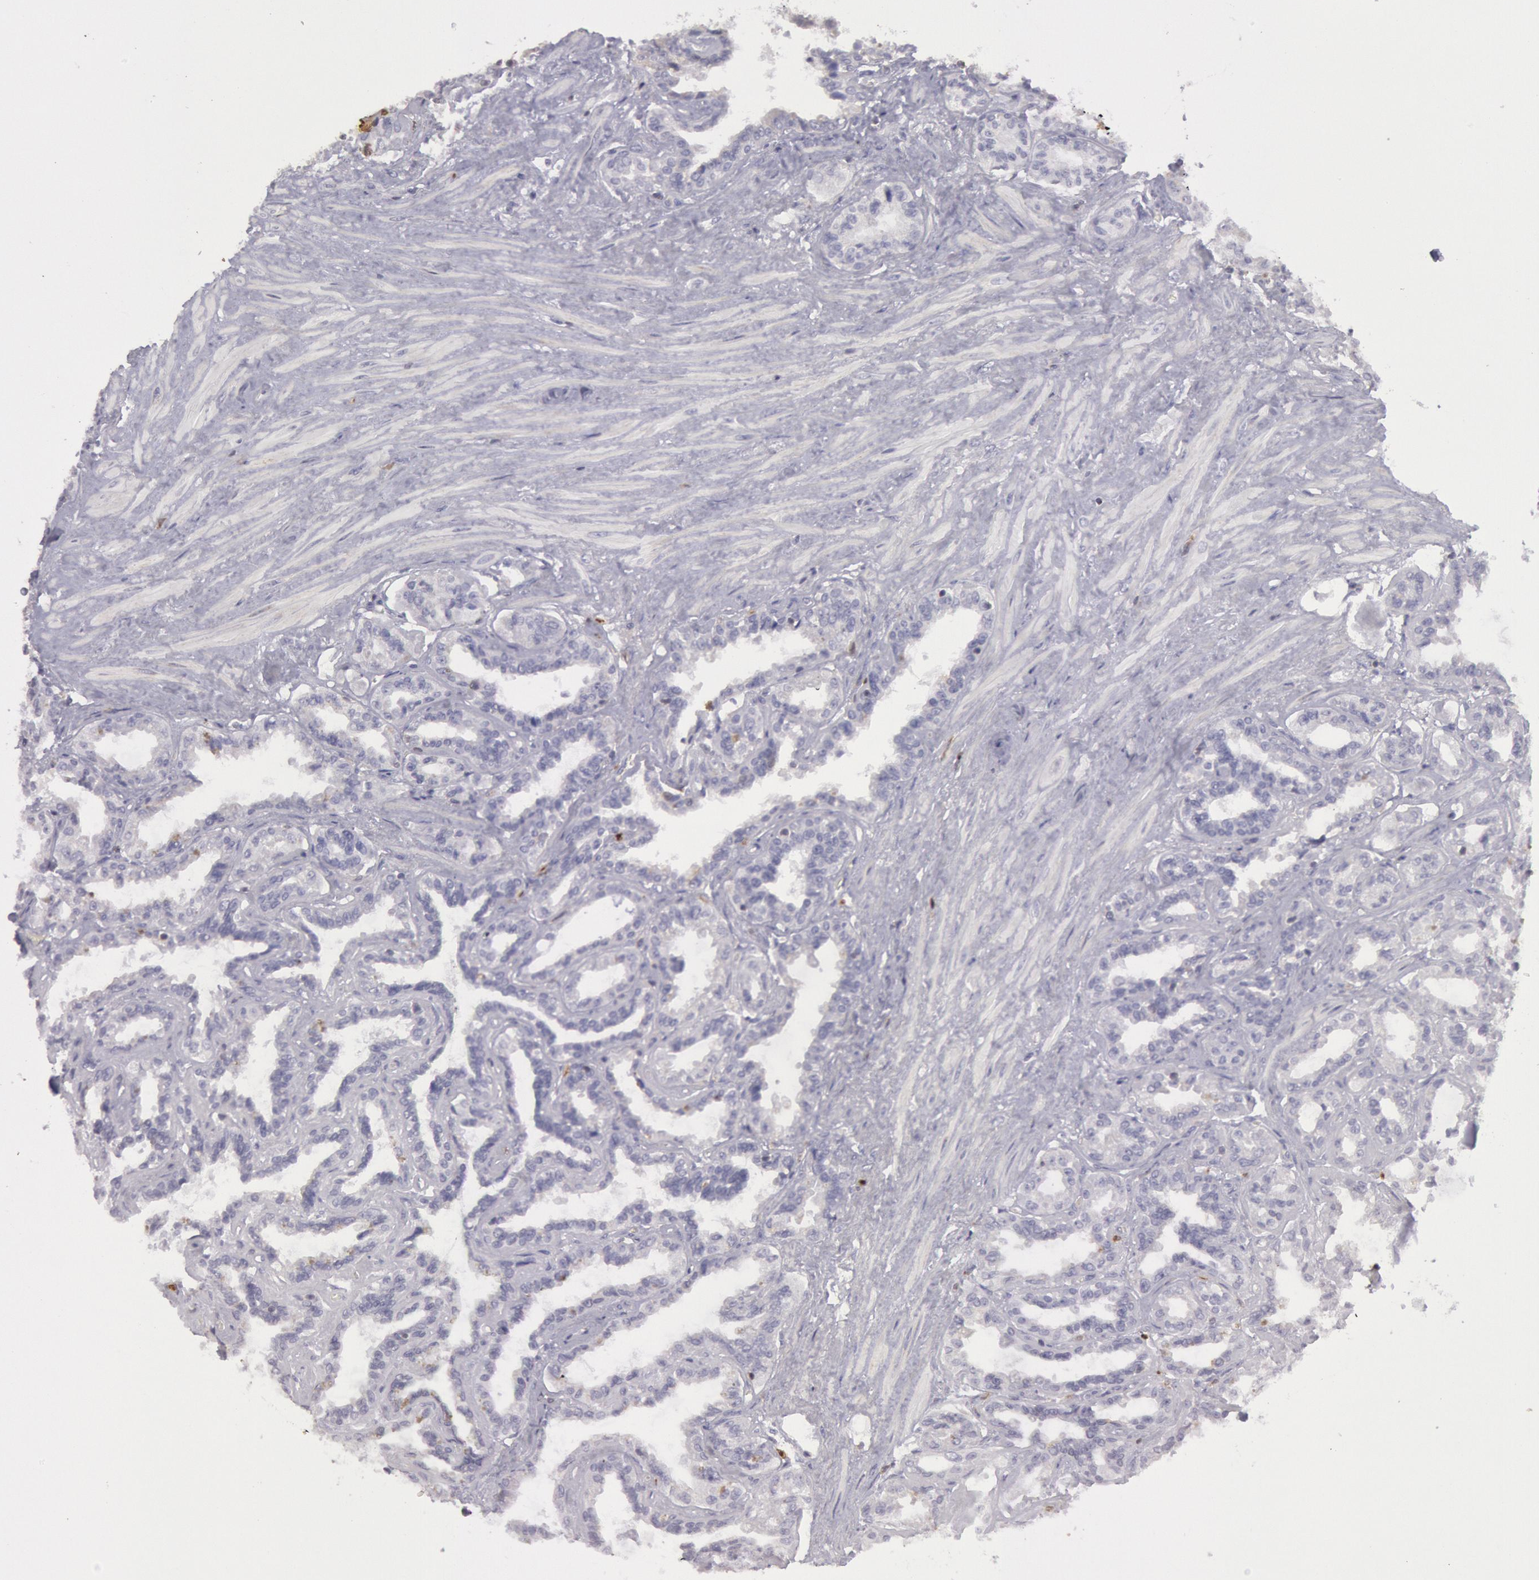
{"staining": {"intensity": "negative", "quantity": "none", "location": "none"}, "tissue": "seminal vesicle", "cell_type": "Glandular cells", "image_type": "normal", "snomed": [{"axis": "morphology", "description": "Normal tissue, NOS"}, {"axis": "morphology", "description": "Inflammation, NOS"}, {"axis": "topography", "description": "Urinary bladder"}, {"axis": "topography", "description": "Prostate"}, {"axis": "topography", "description": "Seminal veicle"}], "caption": "High power microscopy micrograph of an immunohistochemistry histopathology image of unremarkable seminal vesicle, revealing no significant expression in glandular cells.", "gene": "RAB27A", "patient": {"sex": "male", "age": 82}}